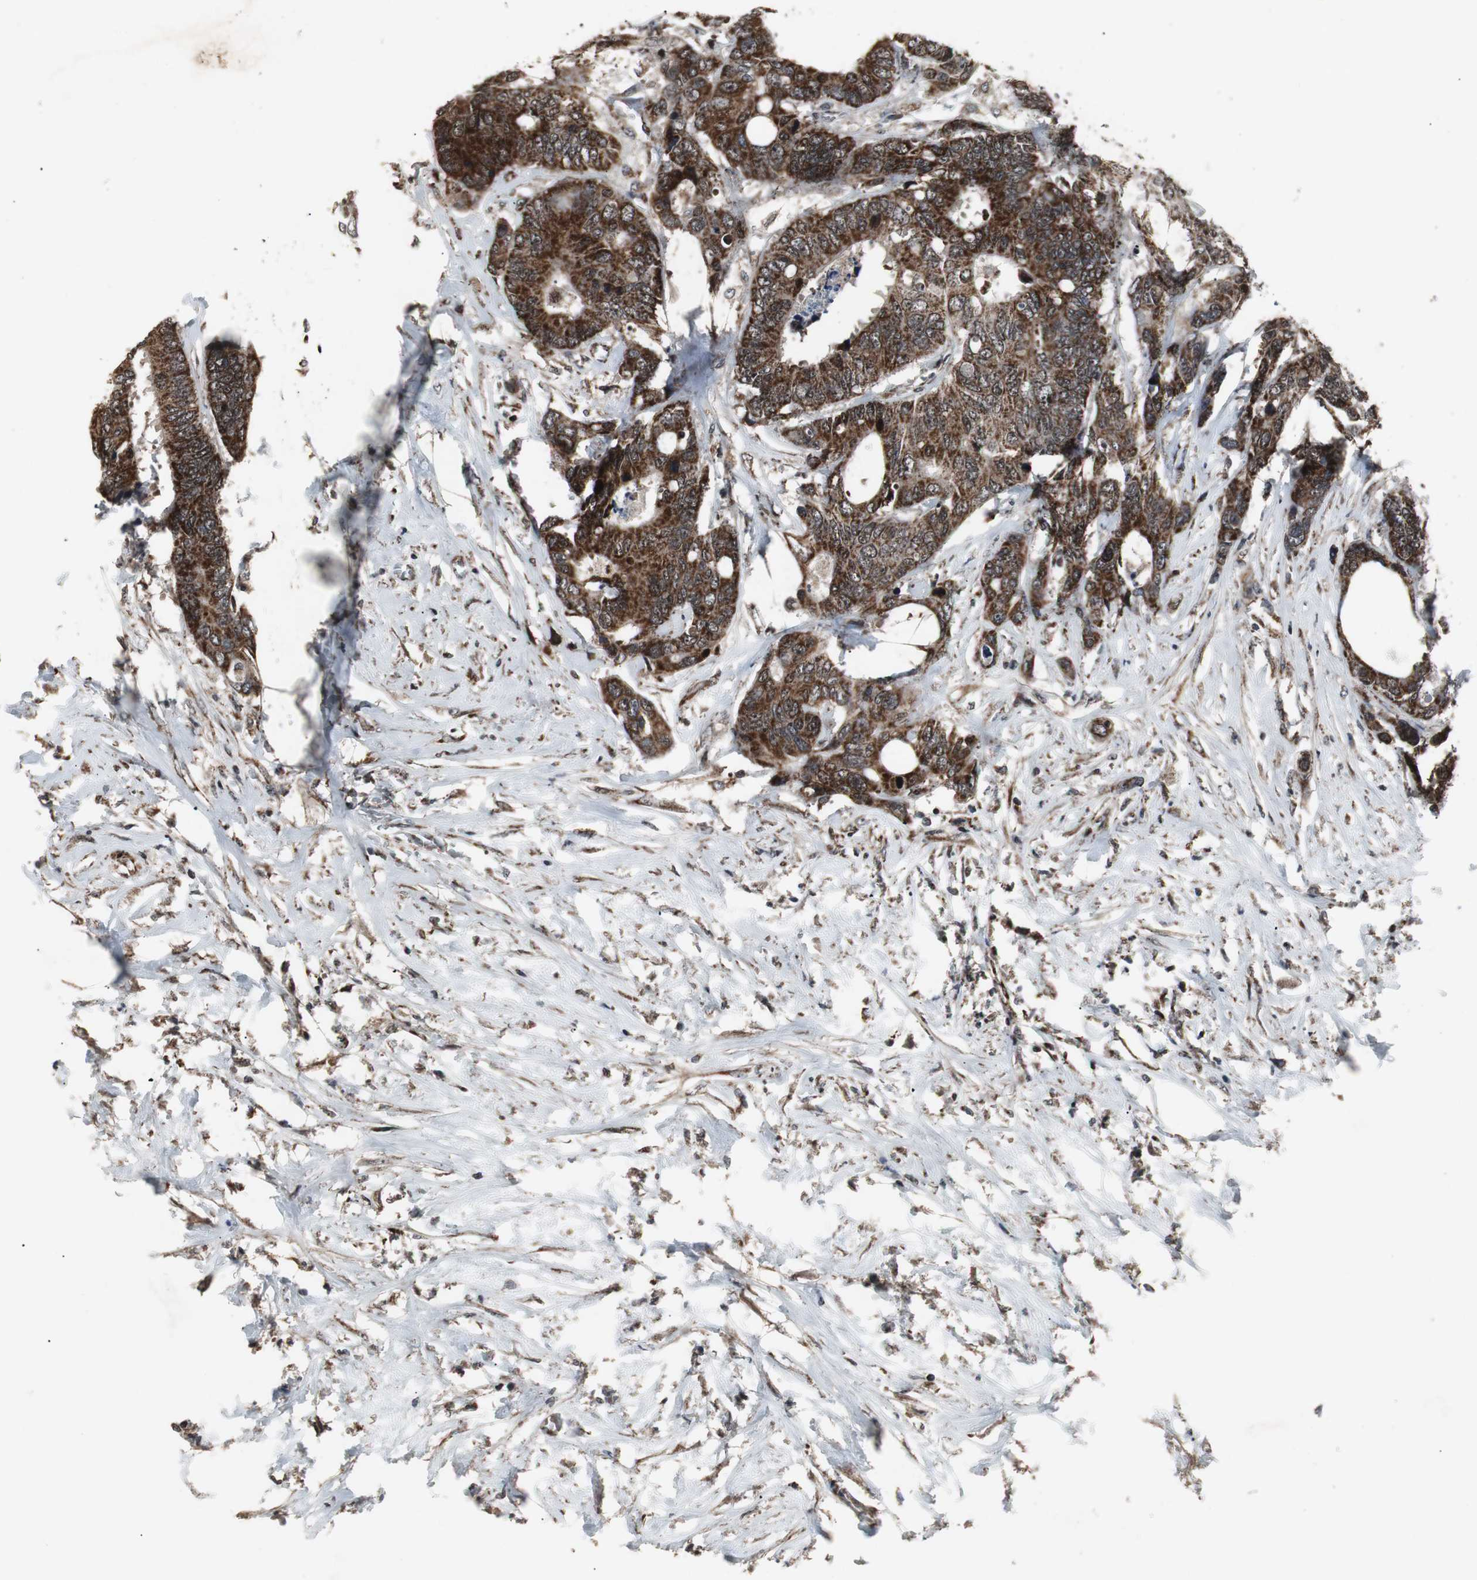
{"staining": {"intensity": "strong", "quantity": ">75%", "location": "cytoplasmic/membranous"}, "tissue": "colorectal cancer", "cell_type": "Tumor cells", "image_type": "cancer", "snomed": [{"axis": "morphology", "description": "Adenocarcinoma, NOS"}, {"axis": "topography", "description": "Colon"}], "caption": "This photomicrograph shows immunohistochemistry staining of human colorectal cancer (adenocarcinoma), with high strong cytoplasmic/membranous expression in approximately >75% of tumor cells.", "gene": "MRPL40", "patient": {"sex": "female", "age": 70}}